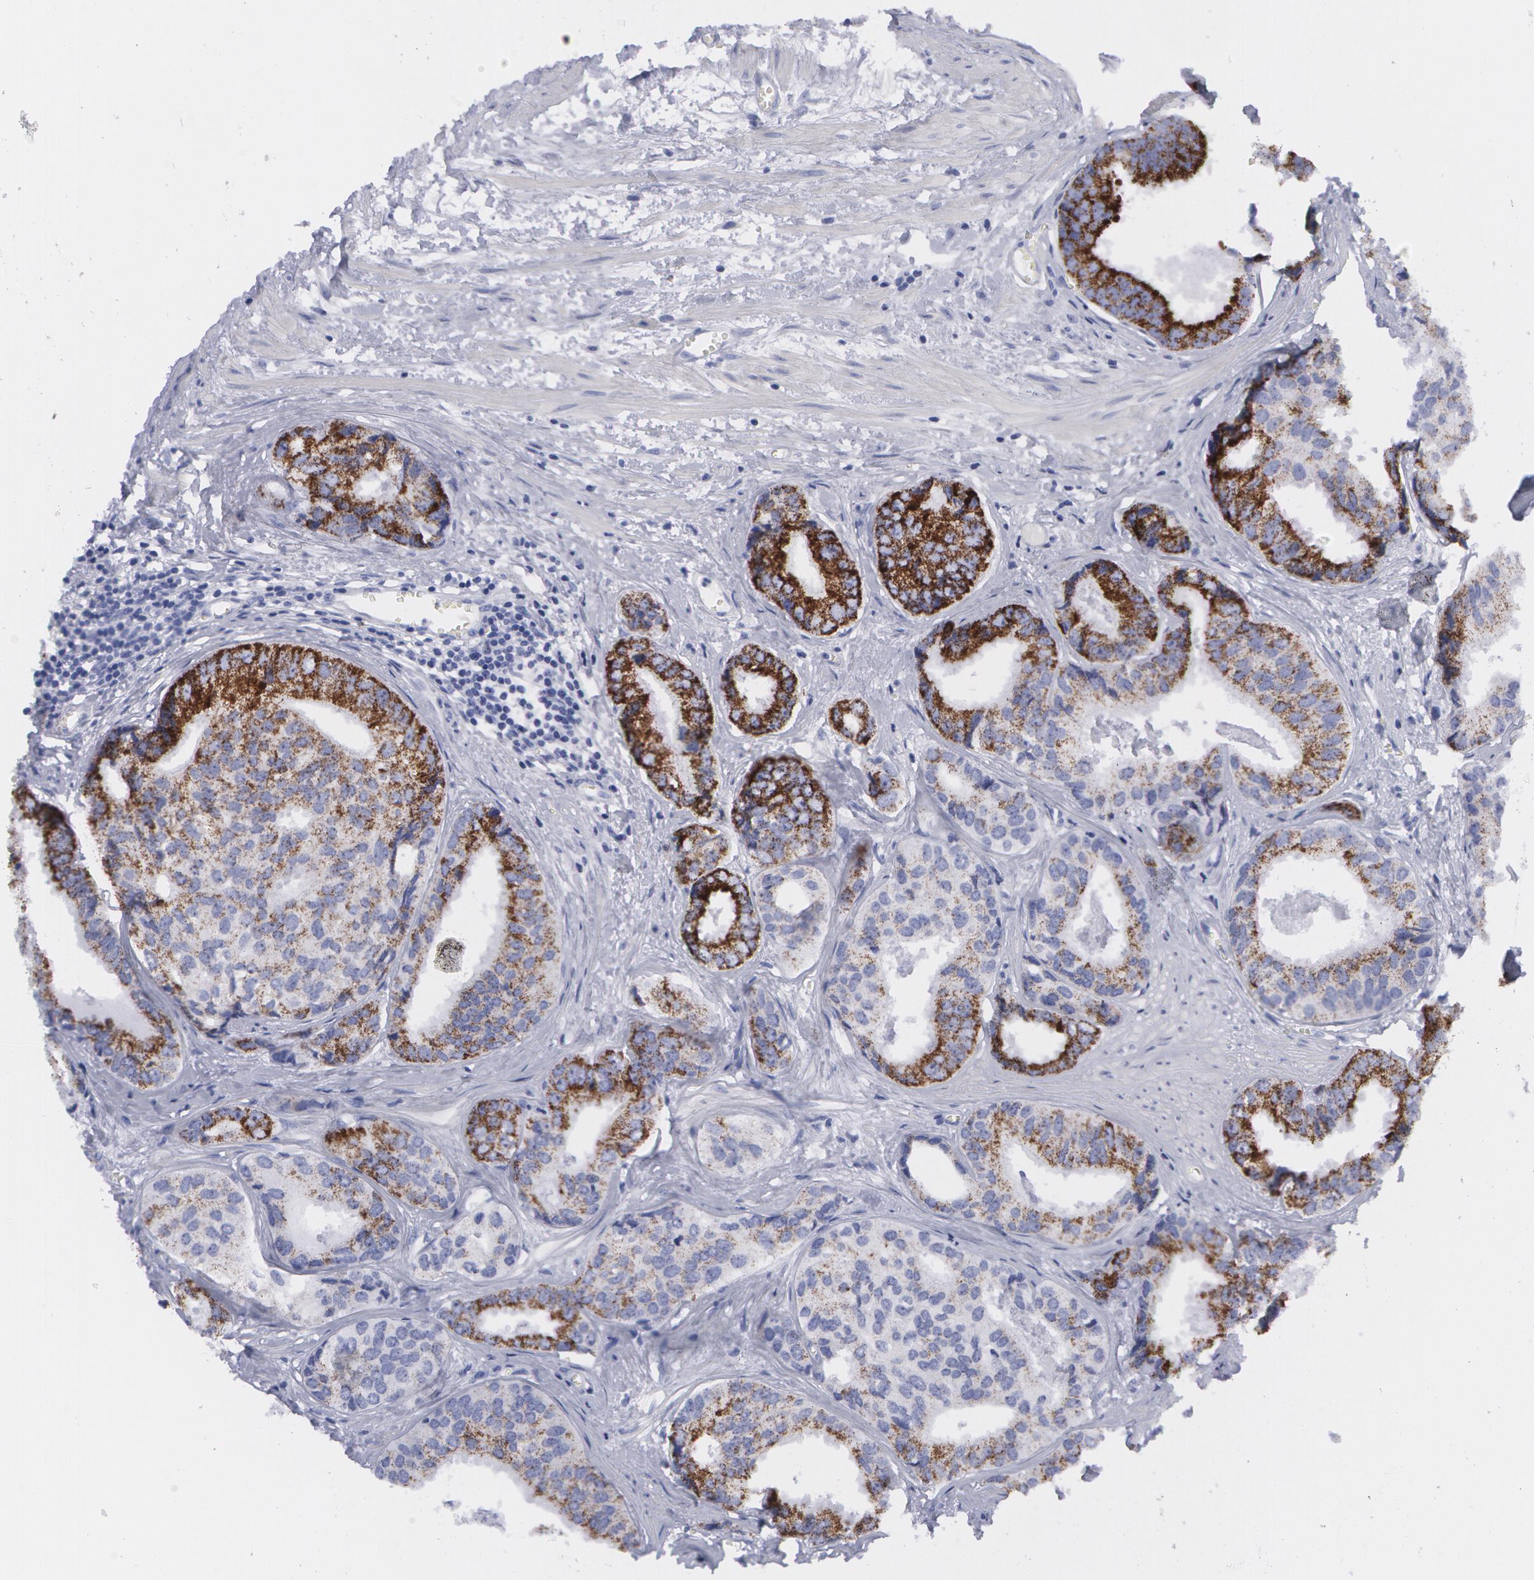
{"staining": {"intensity": "moderate", "quantity": ">75%", "location": "cytoplasmic/membranous"}, "tissue": "prostate cancer", "cell_type": "Tumor cells", "image_type": "cancer", "snomed": [{"axis": "morphology", "description": "Adenocarcinoma, High grade"}, {"axis": "topography", "description": "Prostate"}], "caption": "Brown immunohistochemical staining in adenocarcinoma (high-grade) (prostate) reveals moderate cytoplasmic/membranous staining in about >75% of tumor cells.", "gene": "AMACR", "patient": {"sex": "male", "age": 56}}